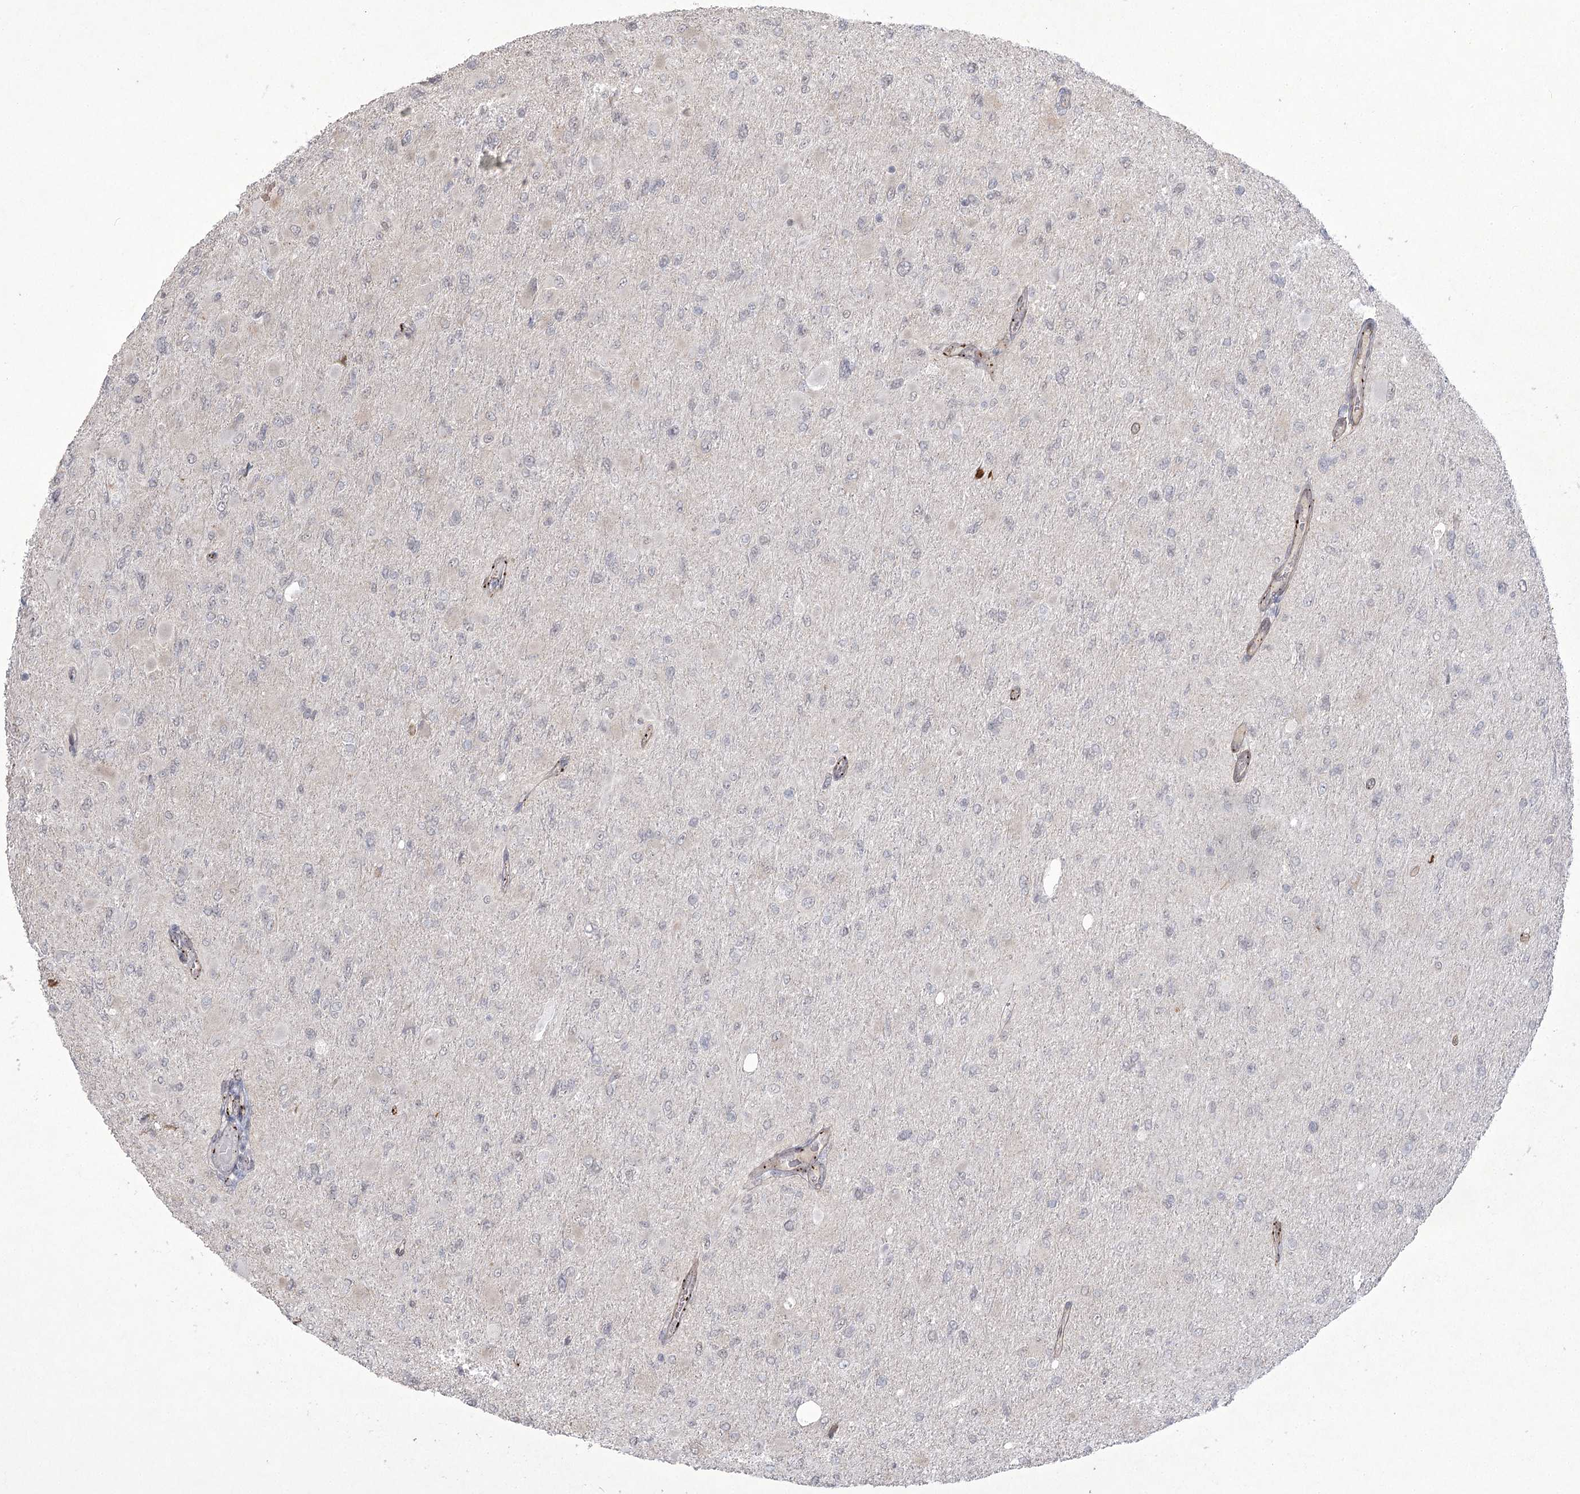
{"staining": {"intensity": "weak", "quantity": "<25%", "location": "nuclear"}, "tissue": "glioma", "cell_type": "Tumor cells", "image_type": "cancer", "snomed": [{"axis": "morphology", "description": "Glioma, malignant, High grade"}, {"axis": "topography", "description": "Cerebral cortex"}], "caption": "Immunohistochemistry (IHC) micrograph of human glioma stained for a protein (brown), which demonstrates no staining in tumor cells.", "gene": "AMTN", "patient": {"sex": "female", "age": 36}}